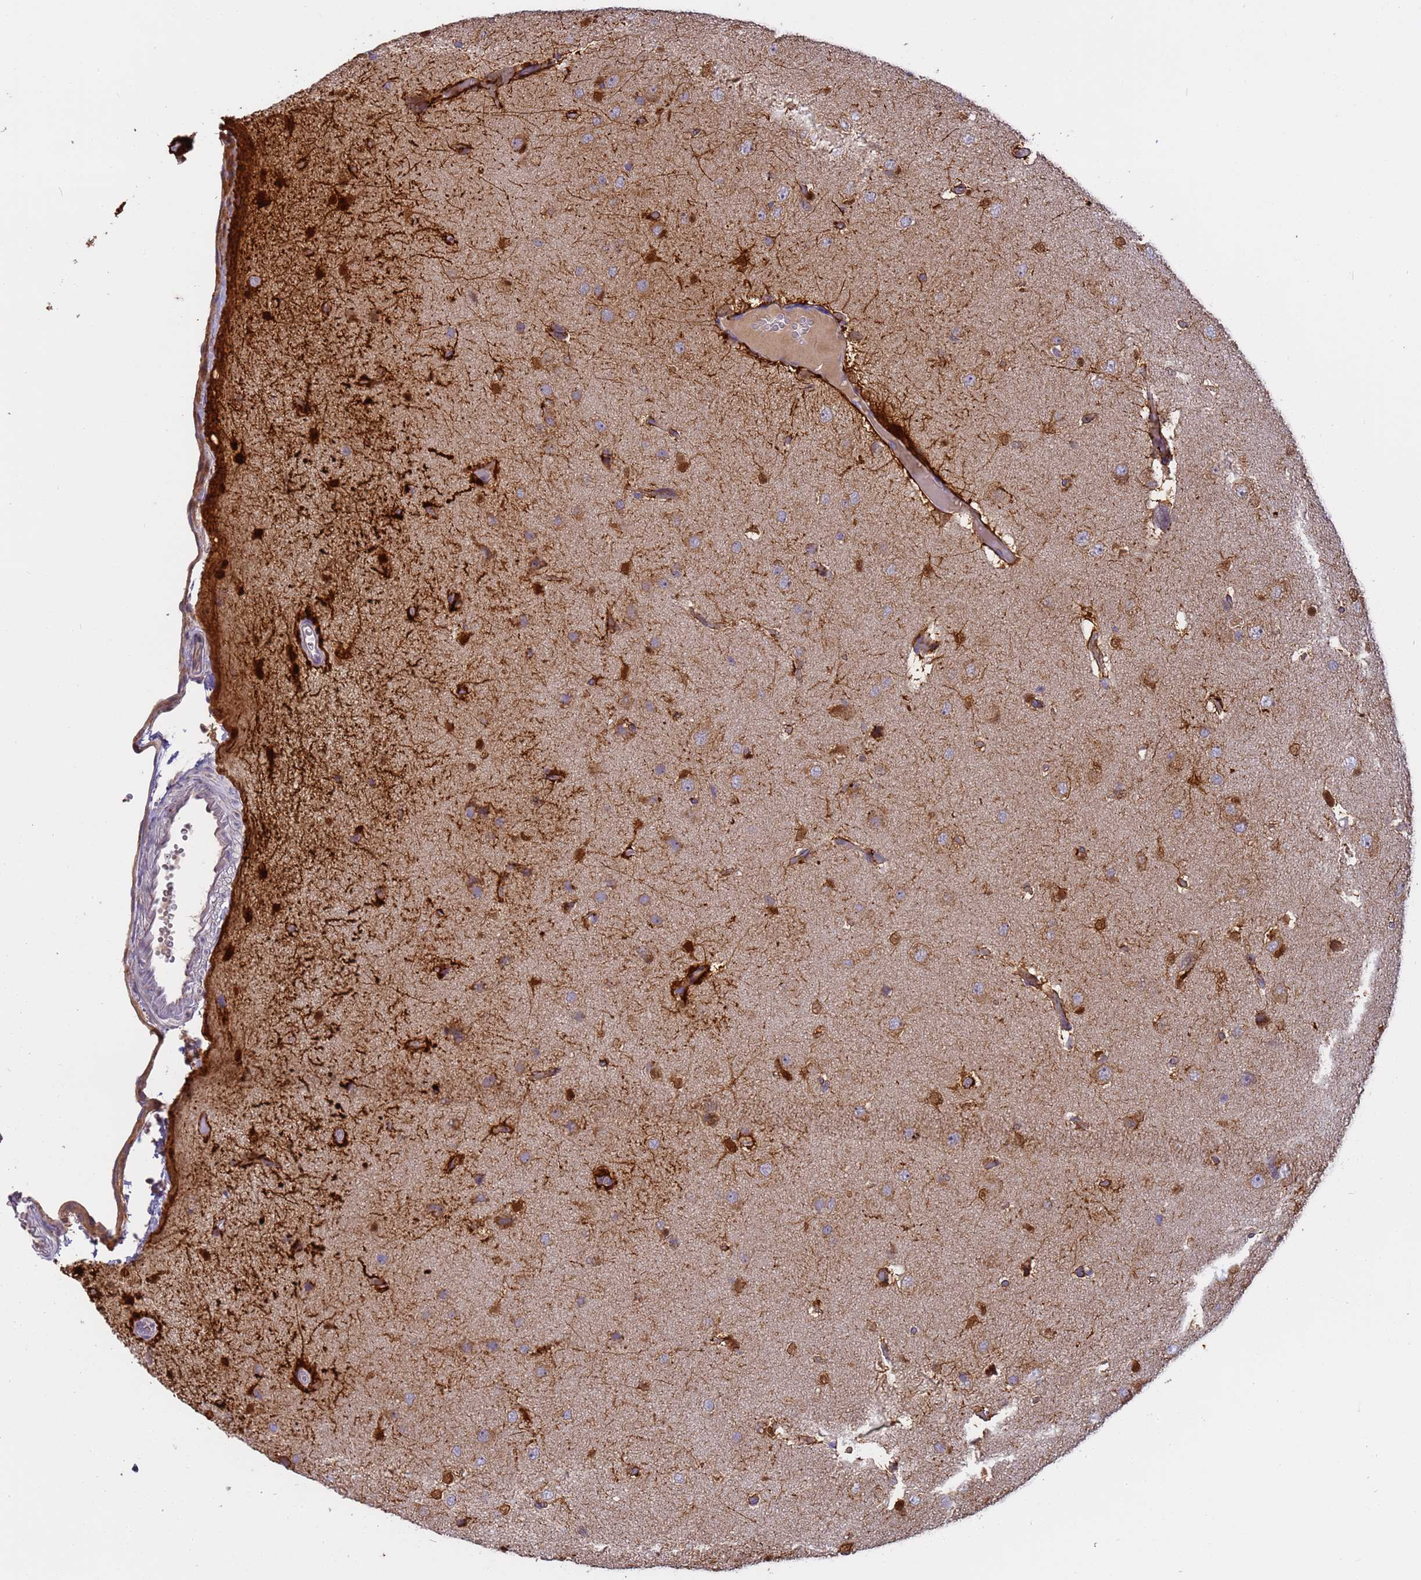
{"staining": {"intensity": "strong", "quantity": "<25%", "location": "cytoplasmic/membranous"}, "tissue": "glioma", "cell_type": "Tumor cells", "image_type": "cancer", "snomed": [{"axis": "morphology", "description": "Glioma, malignant, High grade"}, {"axis": "topography", "description": "Brain"}], "caption": "A photomicrograph showing strong cytoplasmic/membranous expression in about <25% of tumor cells in glioma, as visualized by brown immunohistochemical staining.", "gene": "M6PR", "patient": {"sex": "female", "age": 59}}